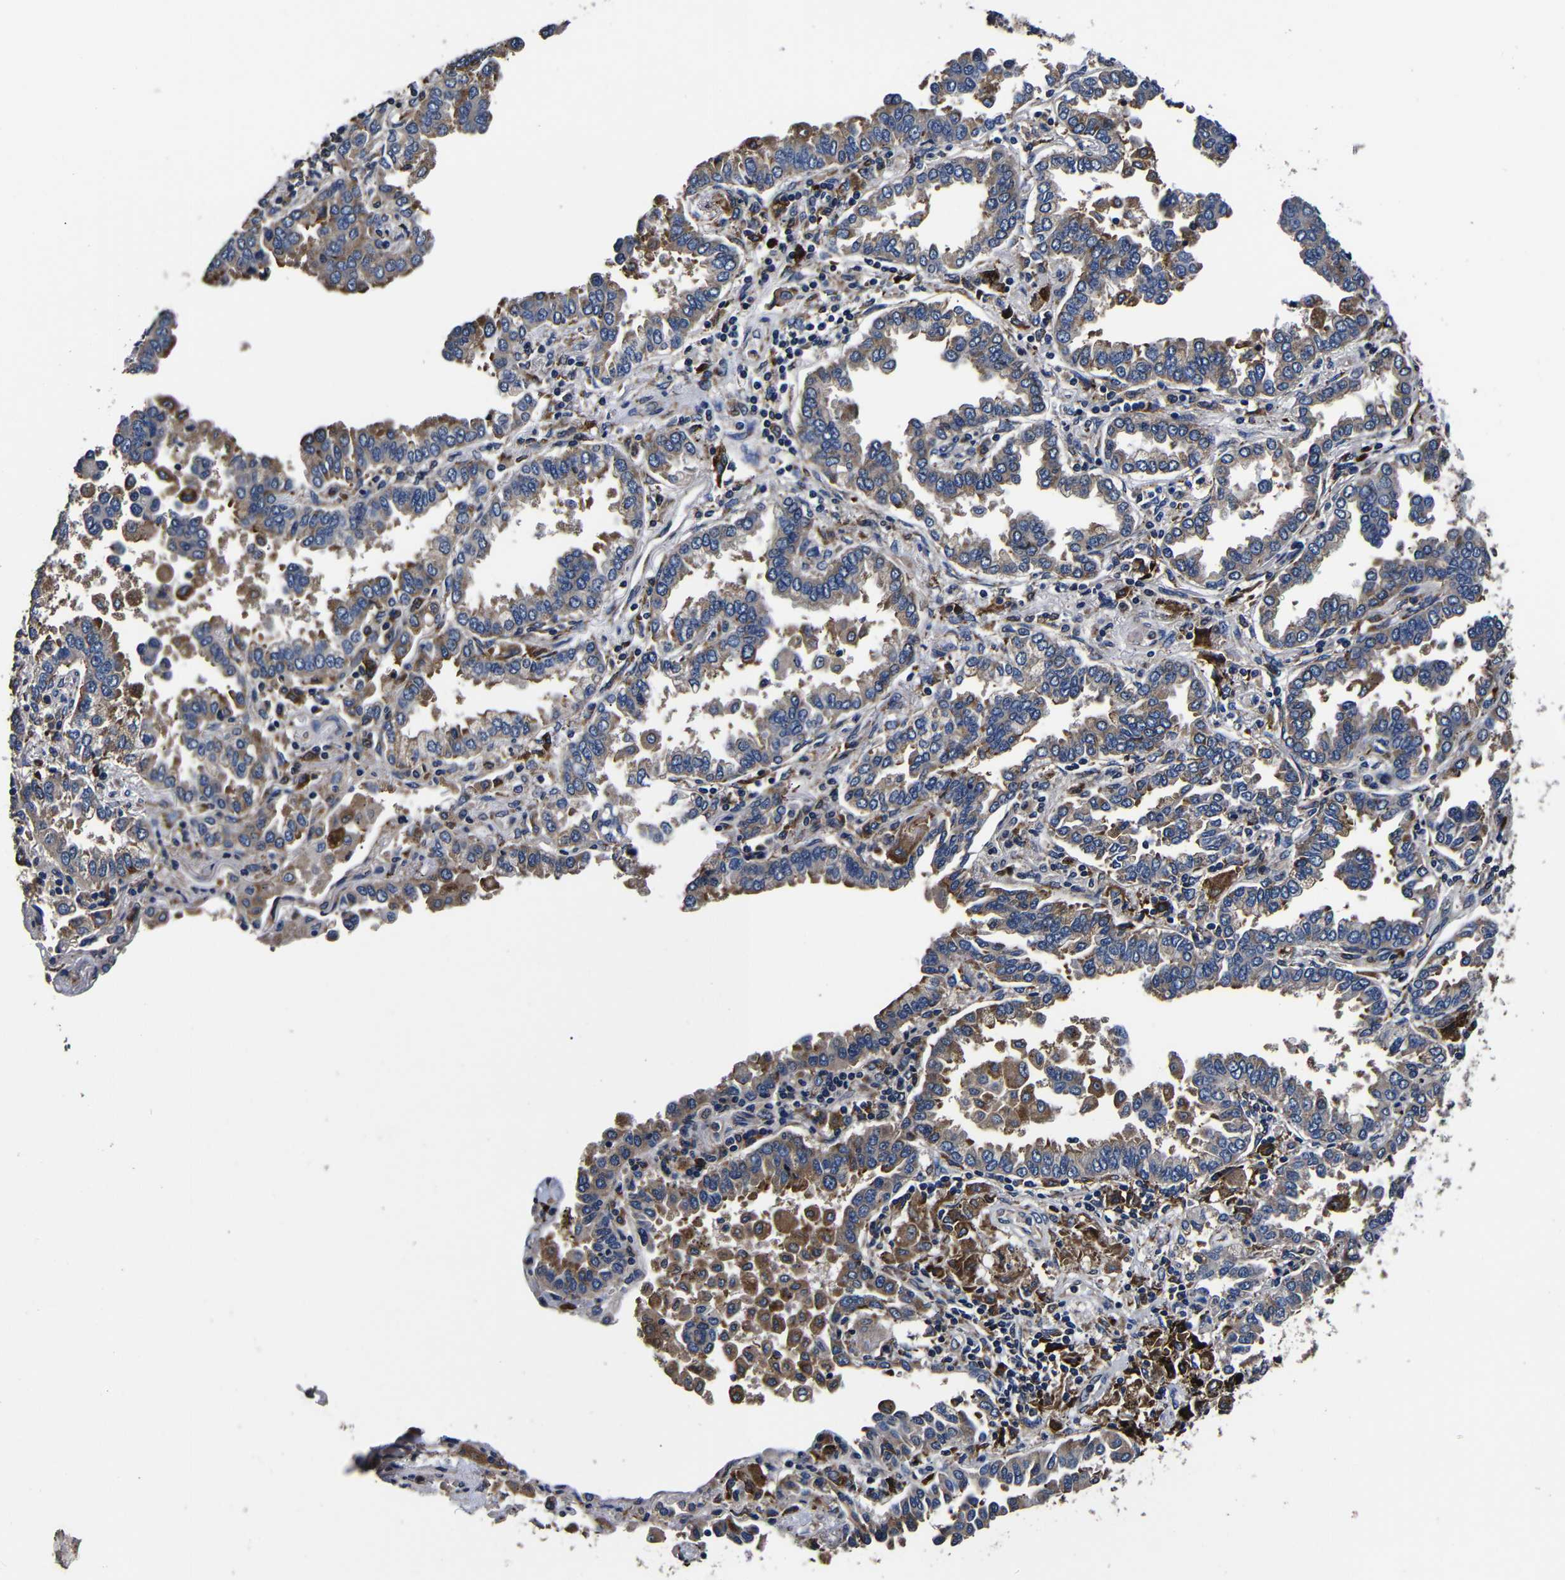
{"staining": {"intensity": "moderate", "quantity": "<25%", "location": "cytoplasmic/membranous"}, "tissue": "lung cancer", "cell_type": "Tumor cells", "image_type": "cancer", "snomed": [{"axis": "morphology", "description": "Normal tissue, NOS"}, {"axis": "morphology", "description": "Adenocarcinoma, NOS"}, {"axis": "topography", "description": "Lung"}], "caption": "Tumor cells reveal low levels of moderate cytoplasmic/membranous expression in approximately <25% of cells in human lung cancer. The protein is shown in brown color, while the nuclei are stained blue.", "gene": "SCN9A", "patient": {"sex": "male", "age": 59}}